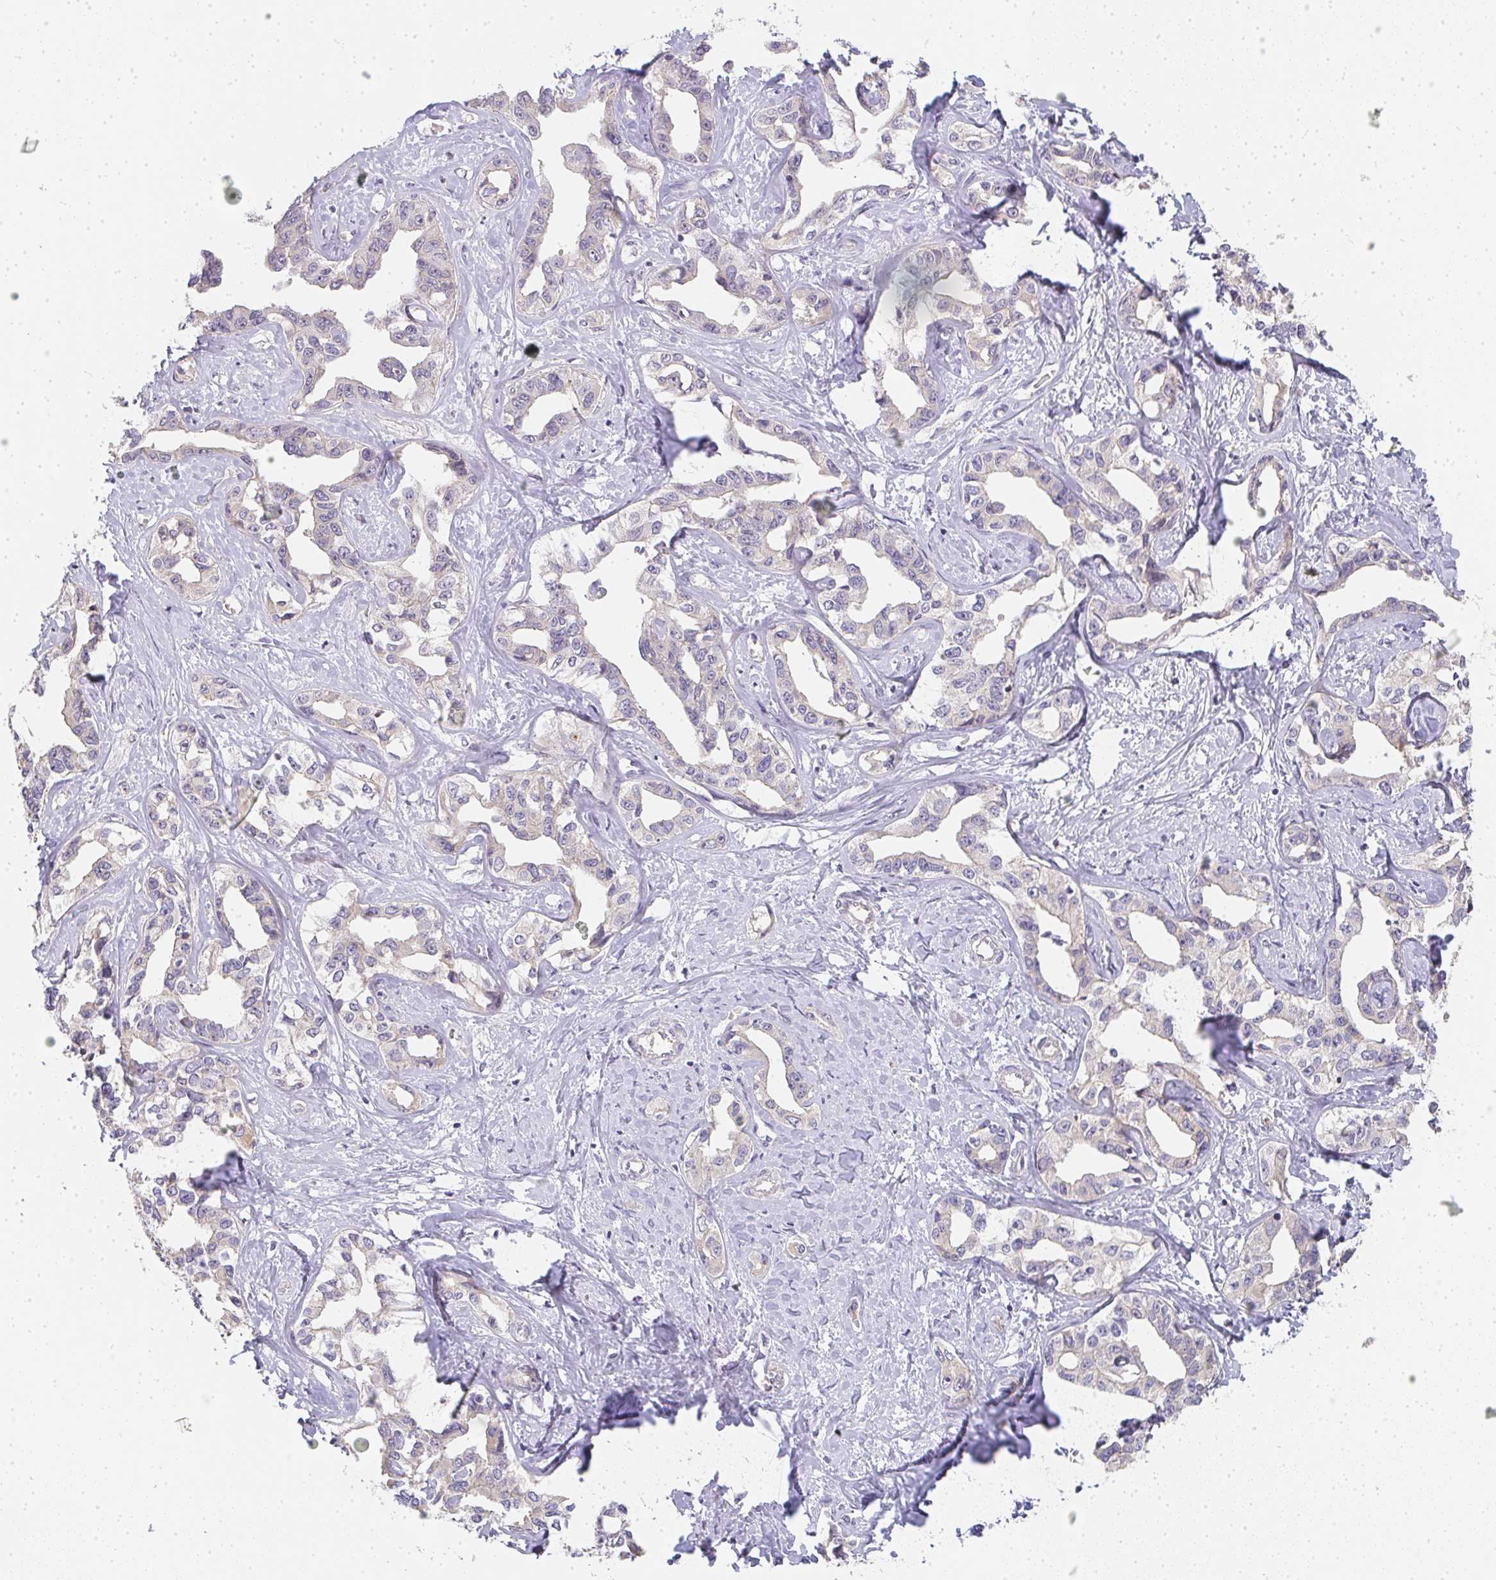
{"staining": {"intensity": "negative", "quantity": "none", "location": "none"}, "tissue": "liver cancer", "cell_type": "Tumor cells", "image_type": "cancer", "snomed": [{"axis": "morphology", "description": "Cholangiocarcinoma"}, {"axis": "topography", "description": "Liver"}], "caption": "Image shows no protein staining in tumor cells of liver cancer tissue.", "gene": "SLC35B3", "patient": {"sex": "male", "age": 59}}